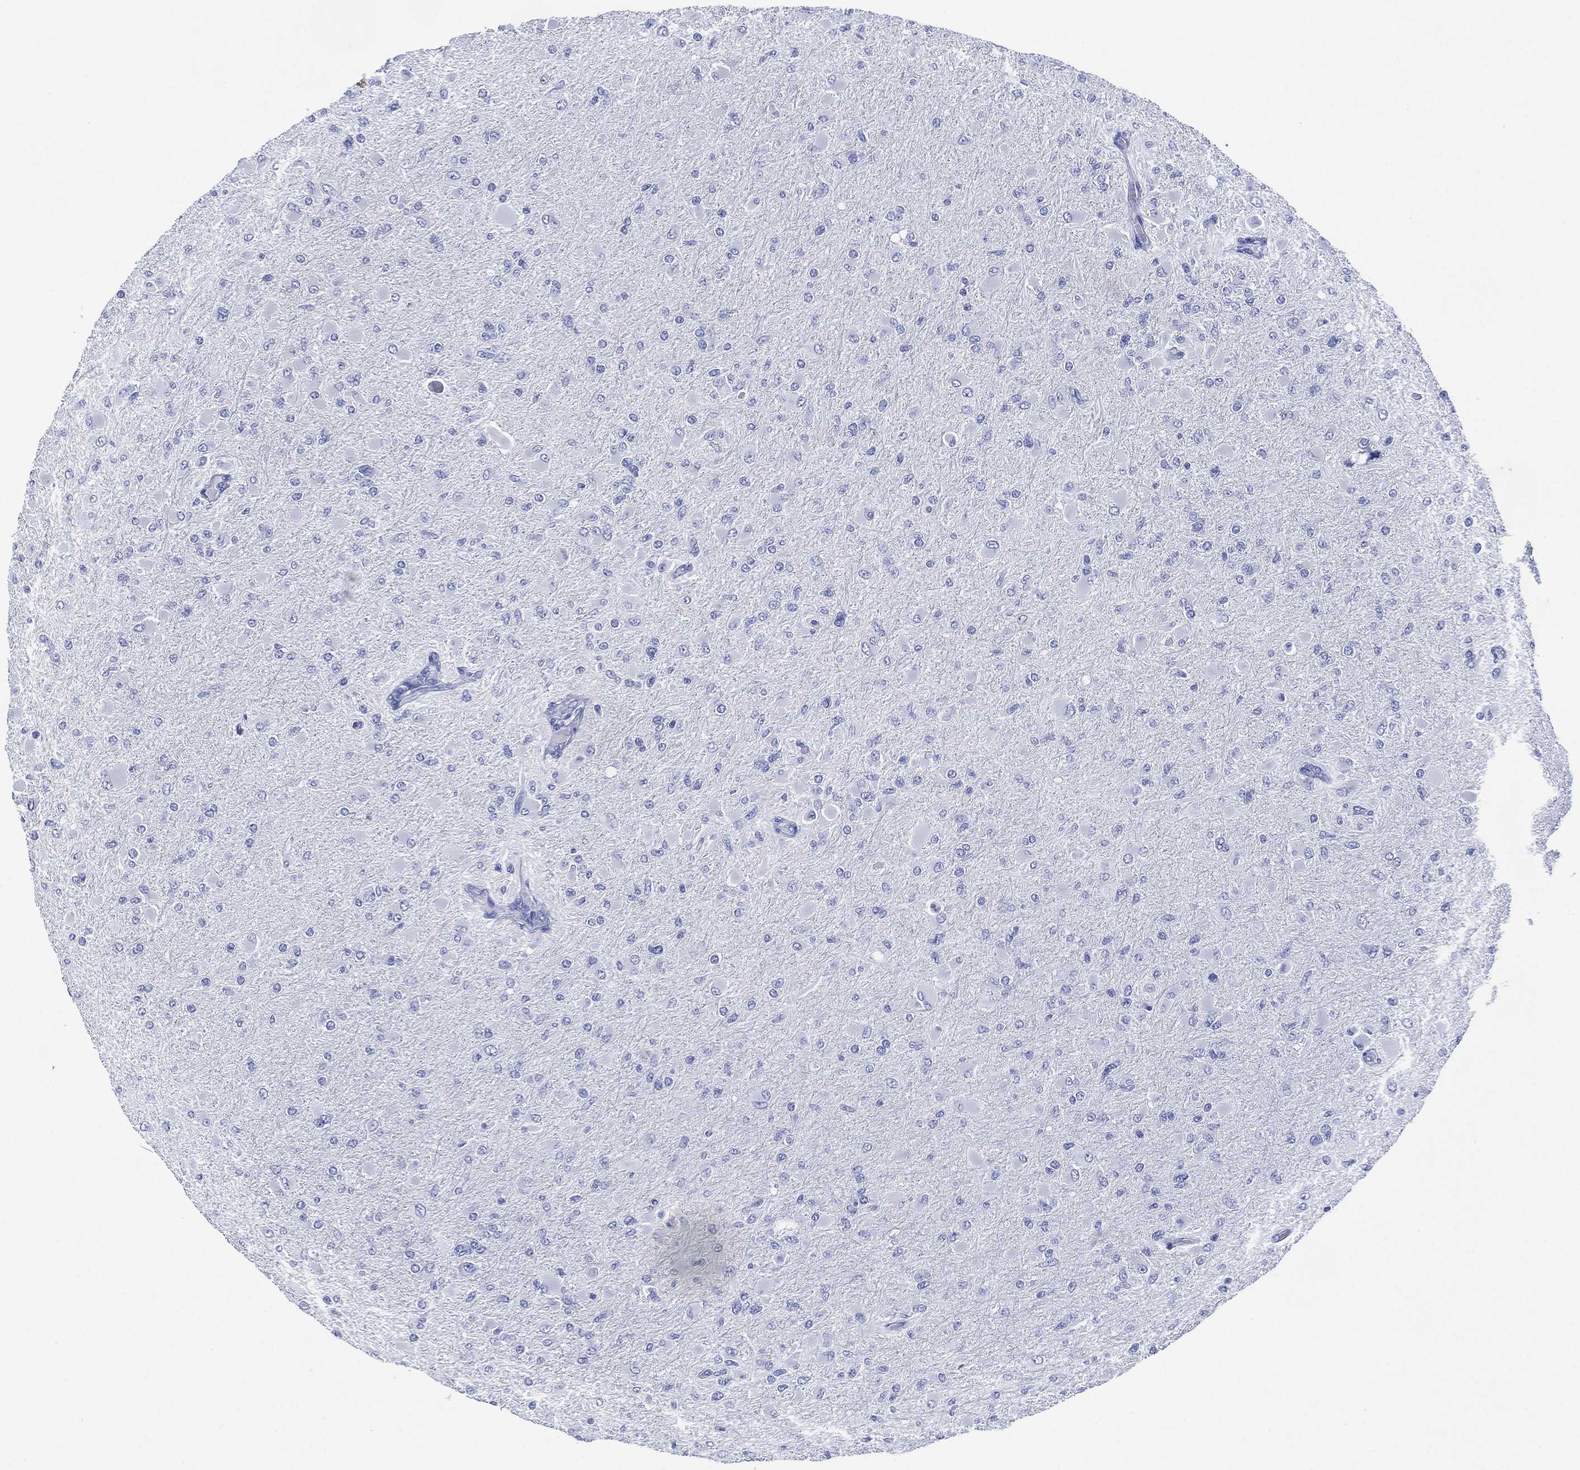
{"staining": {"intensity": "negative", "quantity": "none", "location": "none"}, "tissue": "glioma", "cell_type": "Tumor cells", "image_type": "cancer", "snomed": [{"axis": "morphology", "description": "Glioma, malignant, High grade"}, {"axis": "topography", "description": "Cerebral cortex"}], "caption": "There is no significant expression in tumor cells of glioma.", "gene": "SIGLECL1", "patient": {"sex": "female", "age": 36}}